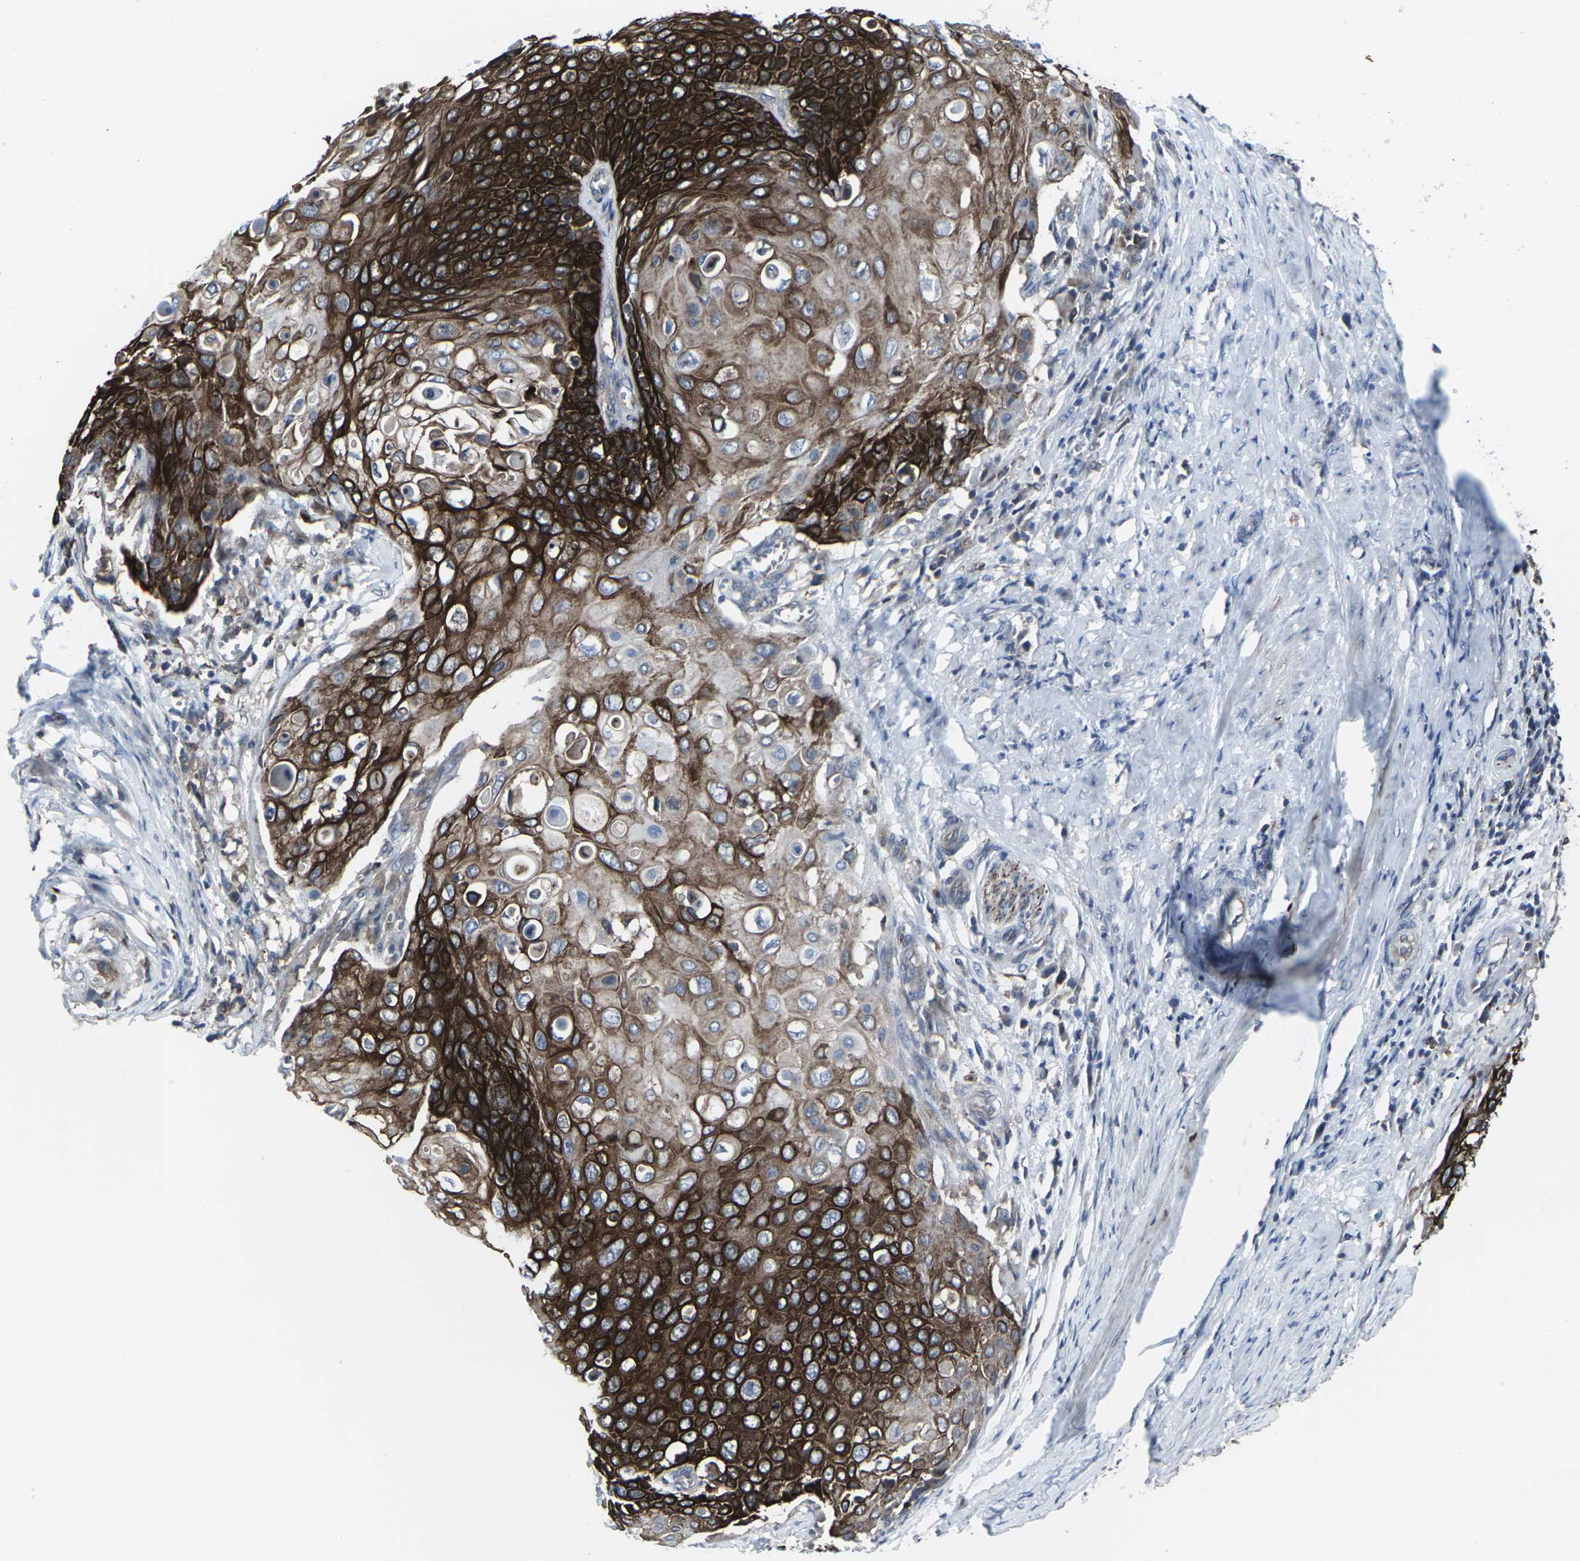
{"staining": {"intensity": "strong", "quantity": ">75%", "location": "cytoplasmic/membranous"}, "tissue": "cervical cancer", "cell_type": "Tumor cells", "image_type": "cancer", "snomed": [{"axis": "morphology", "description": "Squamous cell carcinoma, NOS"}, {"axis": "topography", "description": "Cervix"}], "caption": "IHC (DAB (3,3'-diaminobenzidine)) staining of human cervical cancer shows strong cytoplasmic/membranous protein positivity in about >75% of tumor cells.", "gene": "HPRT1", "patient": {"sex": "female", "age": 39}}